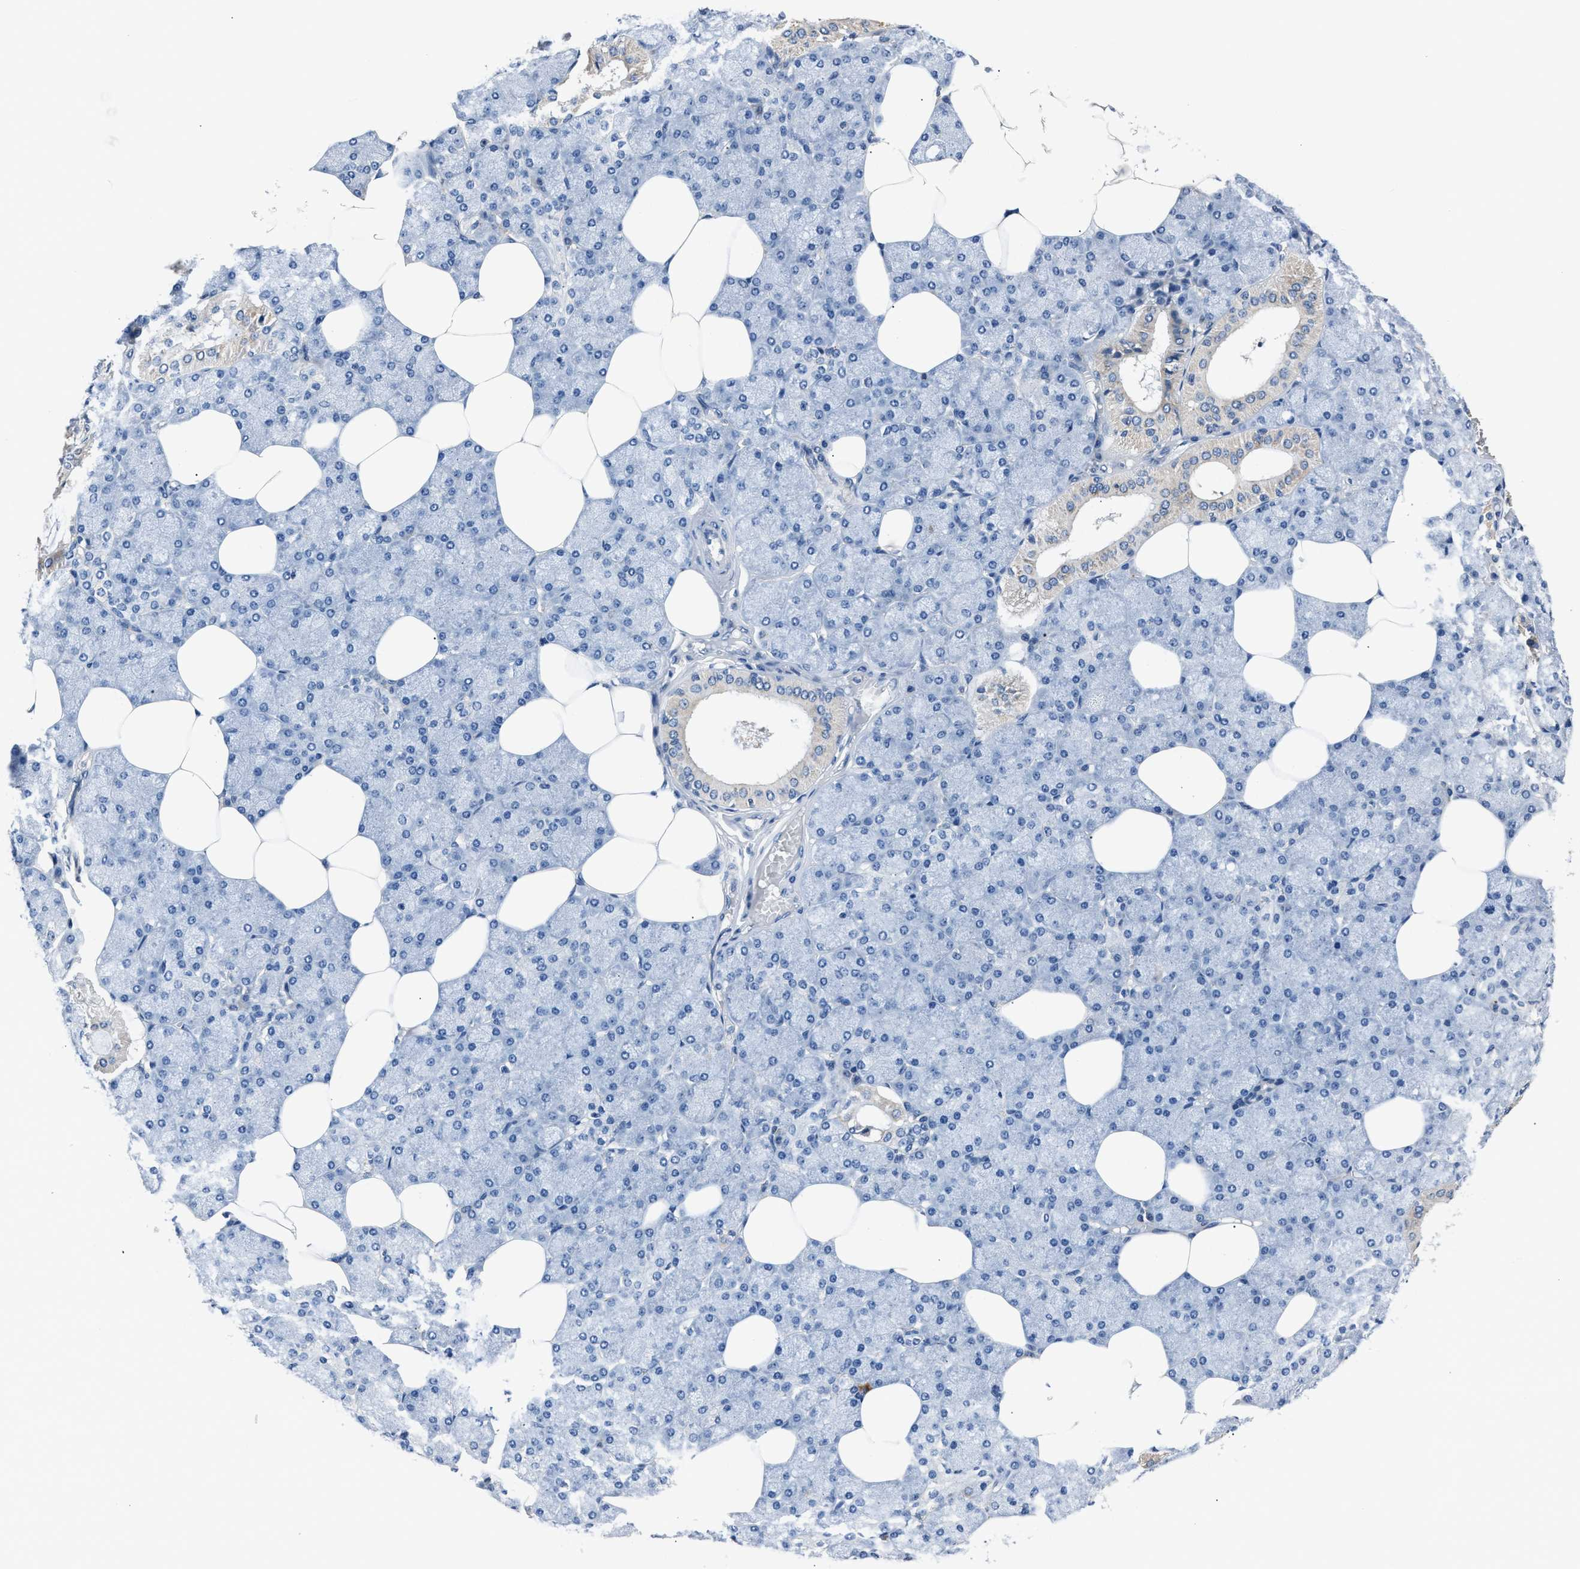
{"staining": {"intensity": "weak", "quantity": "<25%", "location": "cytoplasmic/membranous"}, "tissue": "salivary gland", "cell_type": "Glandular cells", "image_type": "normal", "snomed": [{"axis": "morphology", "description": "Normal tissue, NOS"}, {"axis": "topography", "description": "Salivary gland"}], "caption": "Salivary gland was stained to show a protein in brown. There is no significant positivity in glandular cells.", "gene": "DNAJC24", "patient": {"sex": "male", "age": 62}}